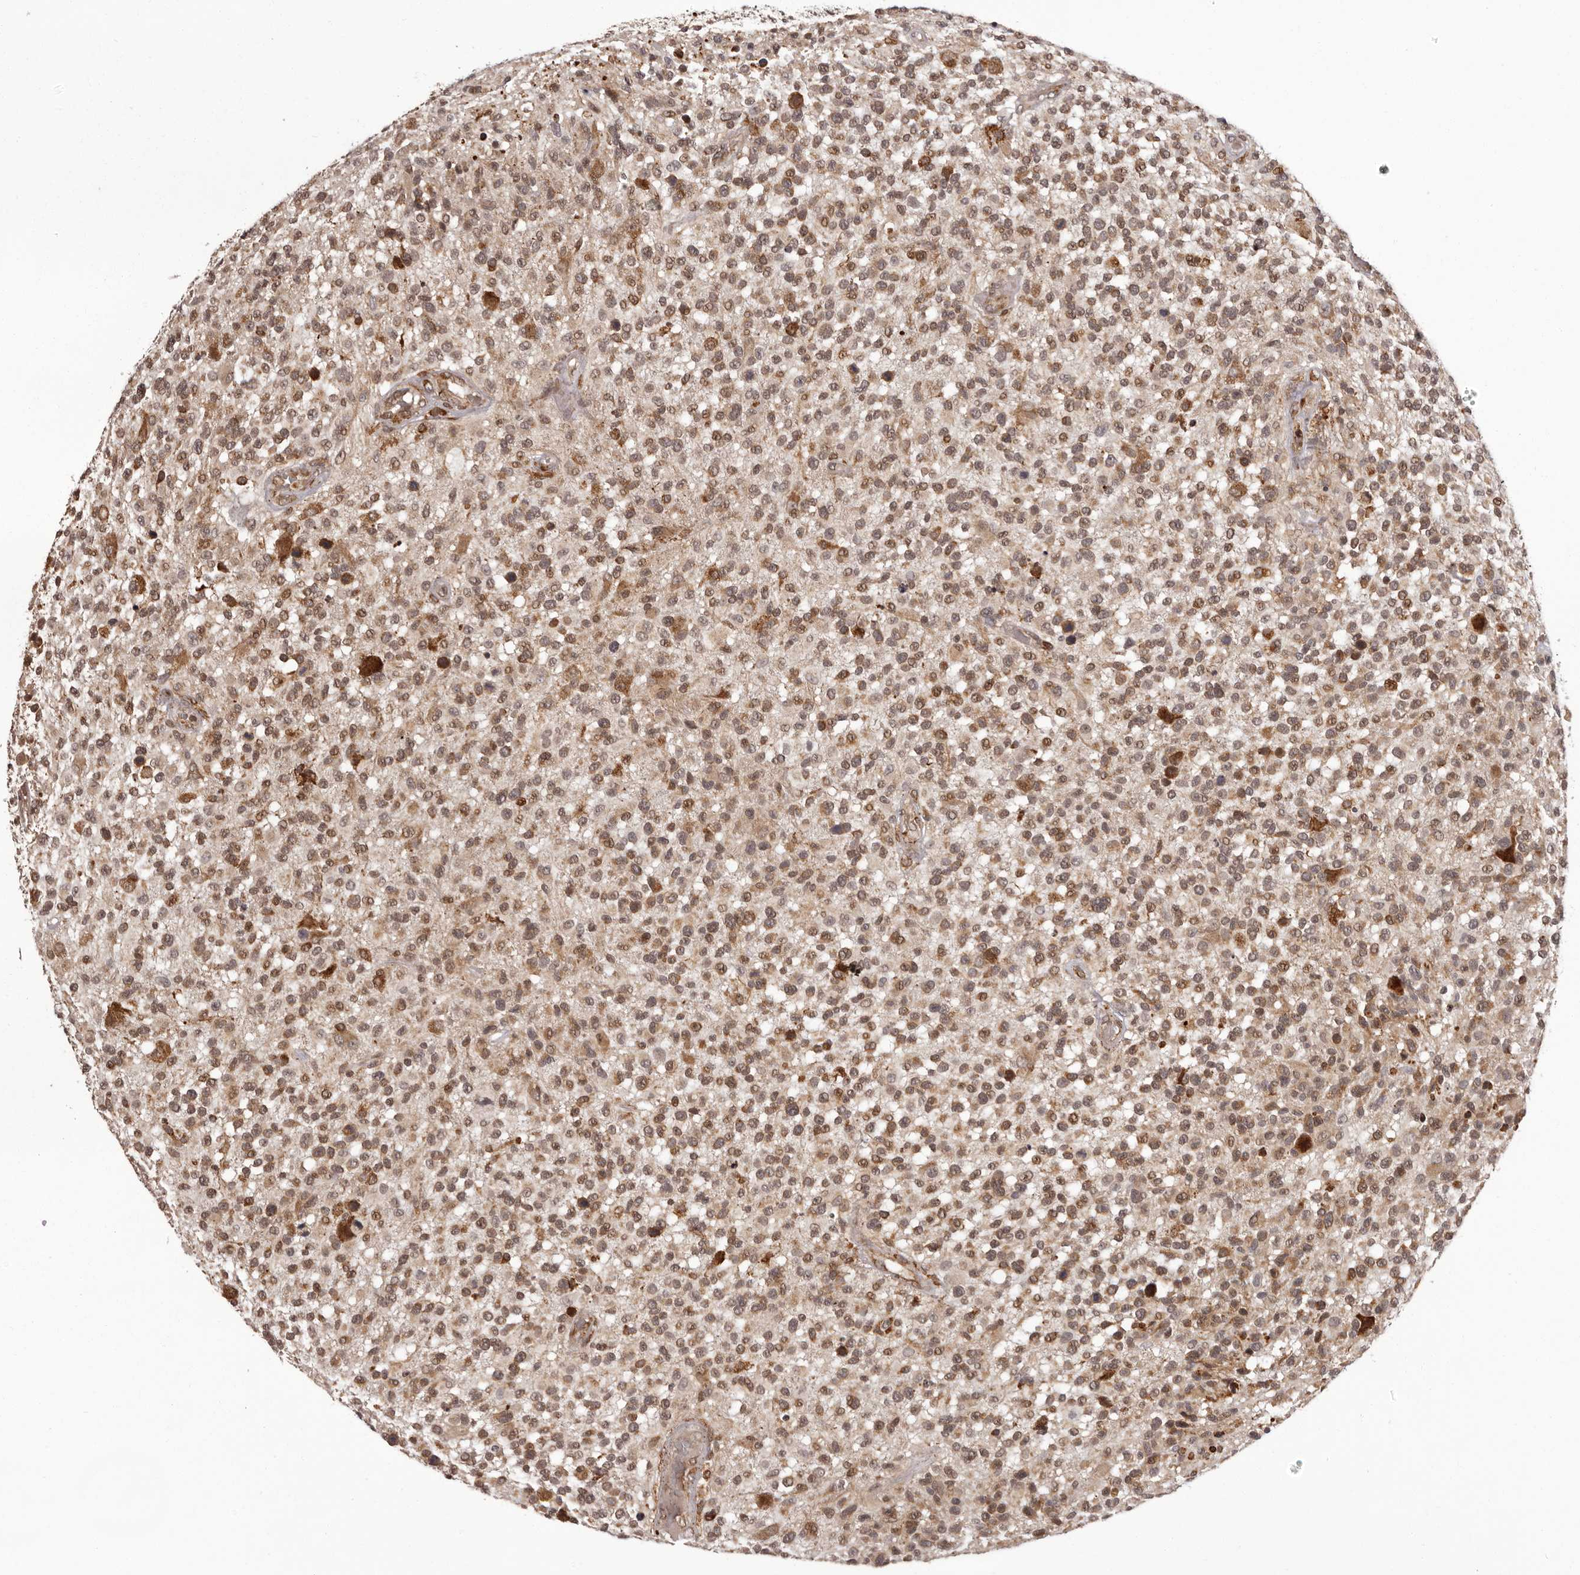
{"staining": {"intensity": "moderate", "quantity": ">75%", "location": "nuclear"}, "tissue": "glioma", "cell_type": "Tumor cells", "image_type": "cancer", "snomed": [{"axis": "morphology", "description": "Glioma, malignant, High grade"}, {"axis": "morphology", "description": "Glioblastoma, NOS"}, {"axis": "topography", "description": "Brain"}], "caption": "A high-resolution photomicrograph shows immunohistochemistry staining of glioma, which displays moderate nuclear expression in about >75% of tumor cells.", "gene": "IL32", "patient": {"sex": "male", "age": 60}}